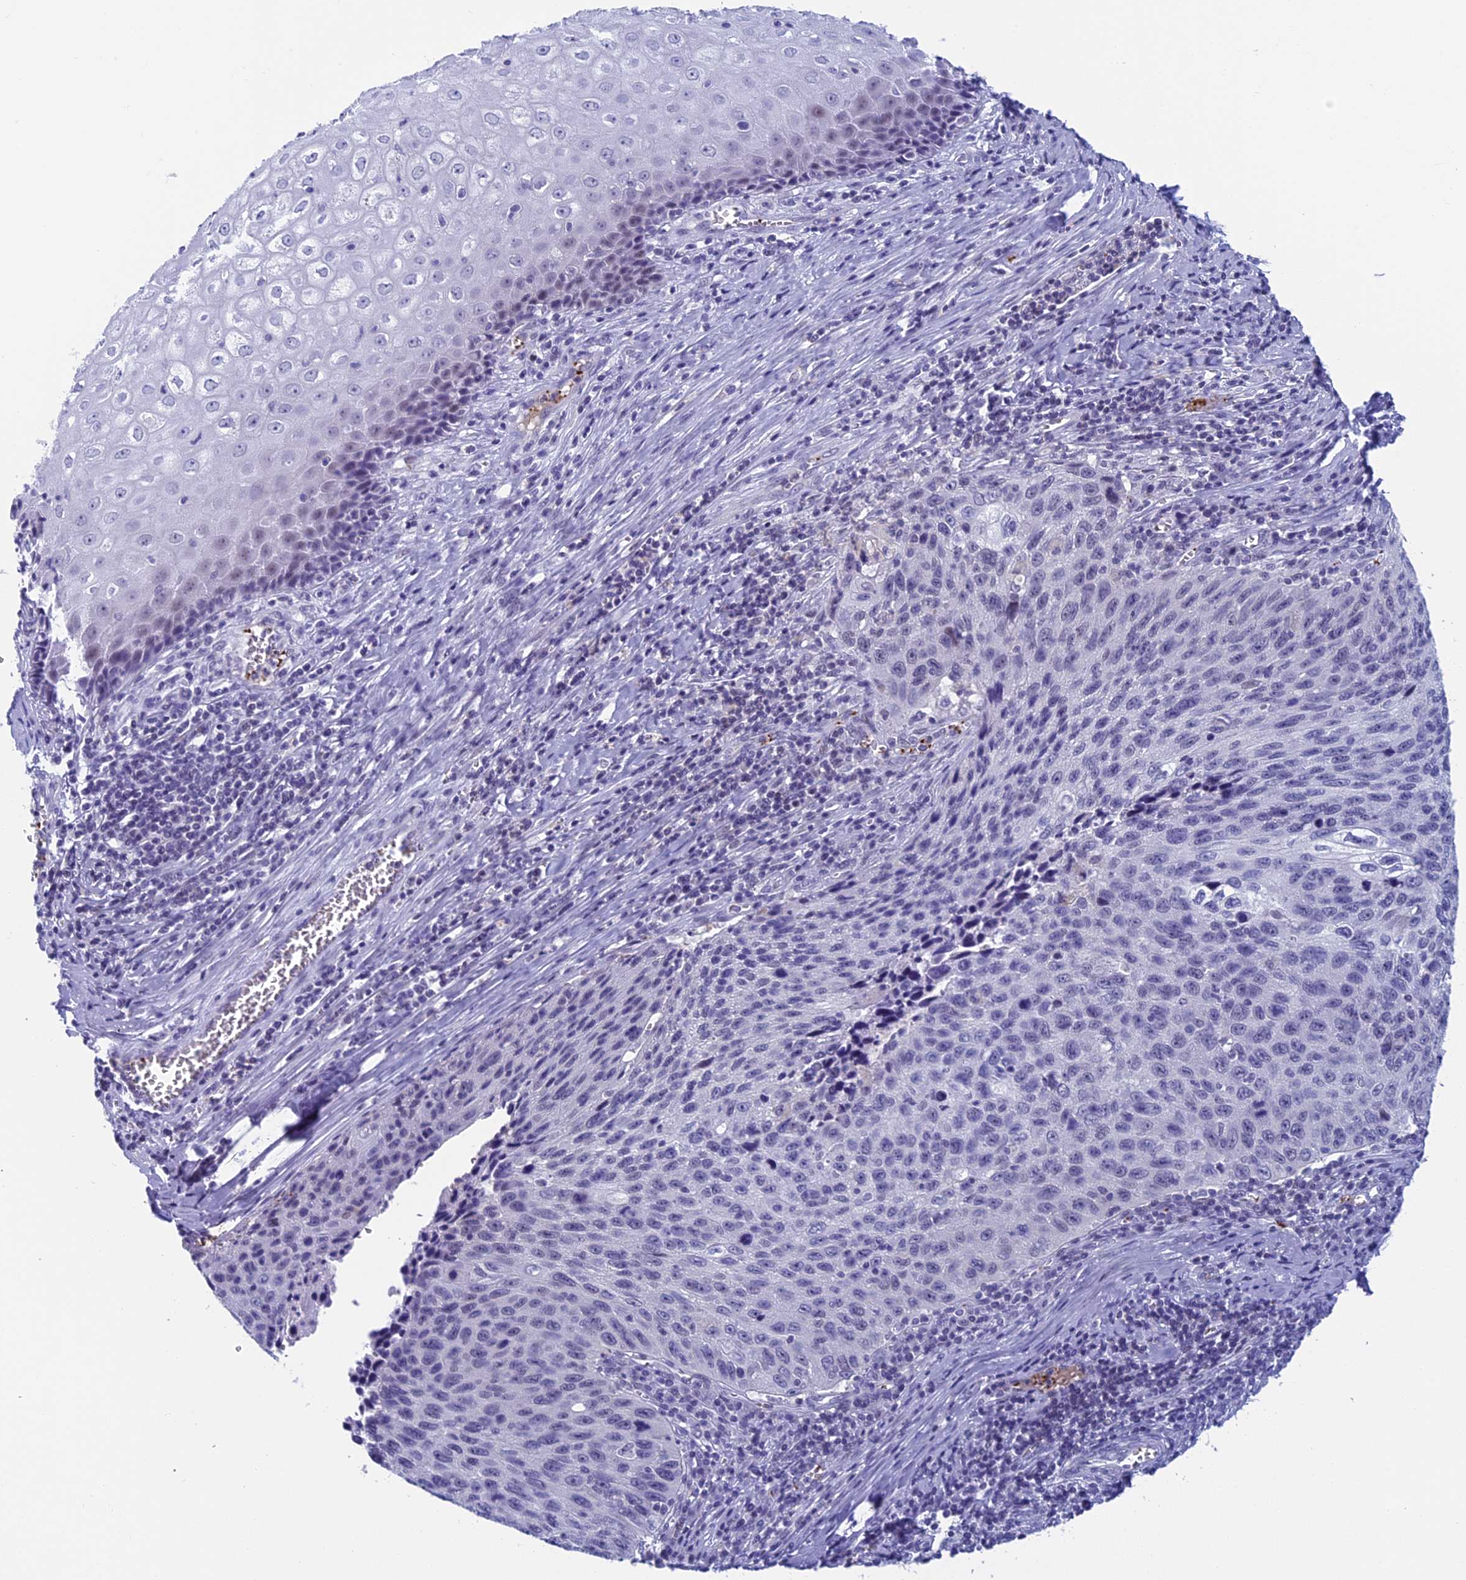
{"staining": {"intensity": "negative", "quantity": "none", "location": "none"}, "tissue": "cervical cancer", "cell_type": "Tumor cells", "image_type": "cancer", "snomed": [{"axis": "morphology", "description": "Squamous cell carcinoma, NOS"}, {"axis": "topography", "description": "Cervix"}], "caption": "Tumor cells are negative for brown protein staining in cervical cancer. (DAB immunohistochemistry (IHC) with hematoxylin counter stain).", "gene": "AIFM2", "patient": {"sex": "female", "age": 53}}